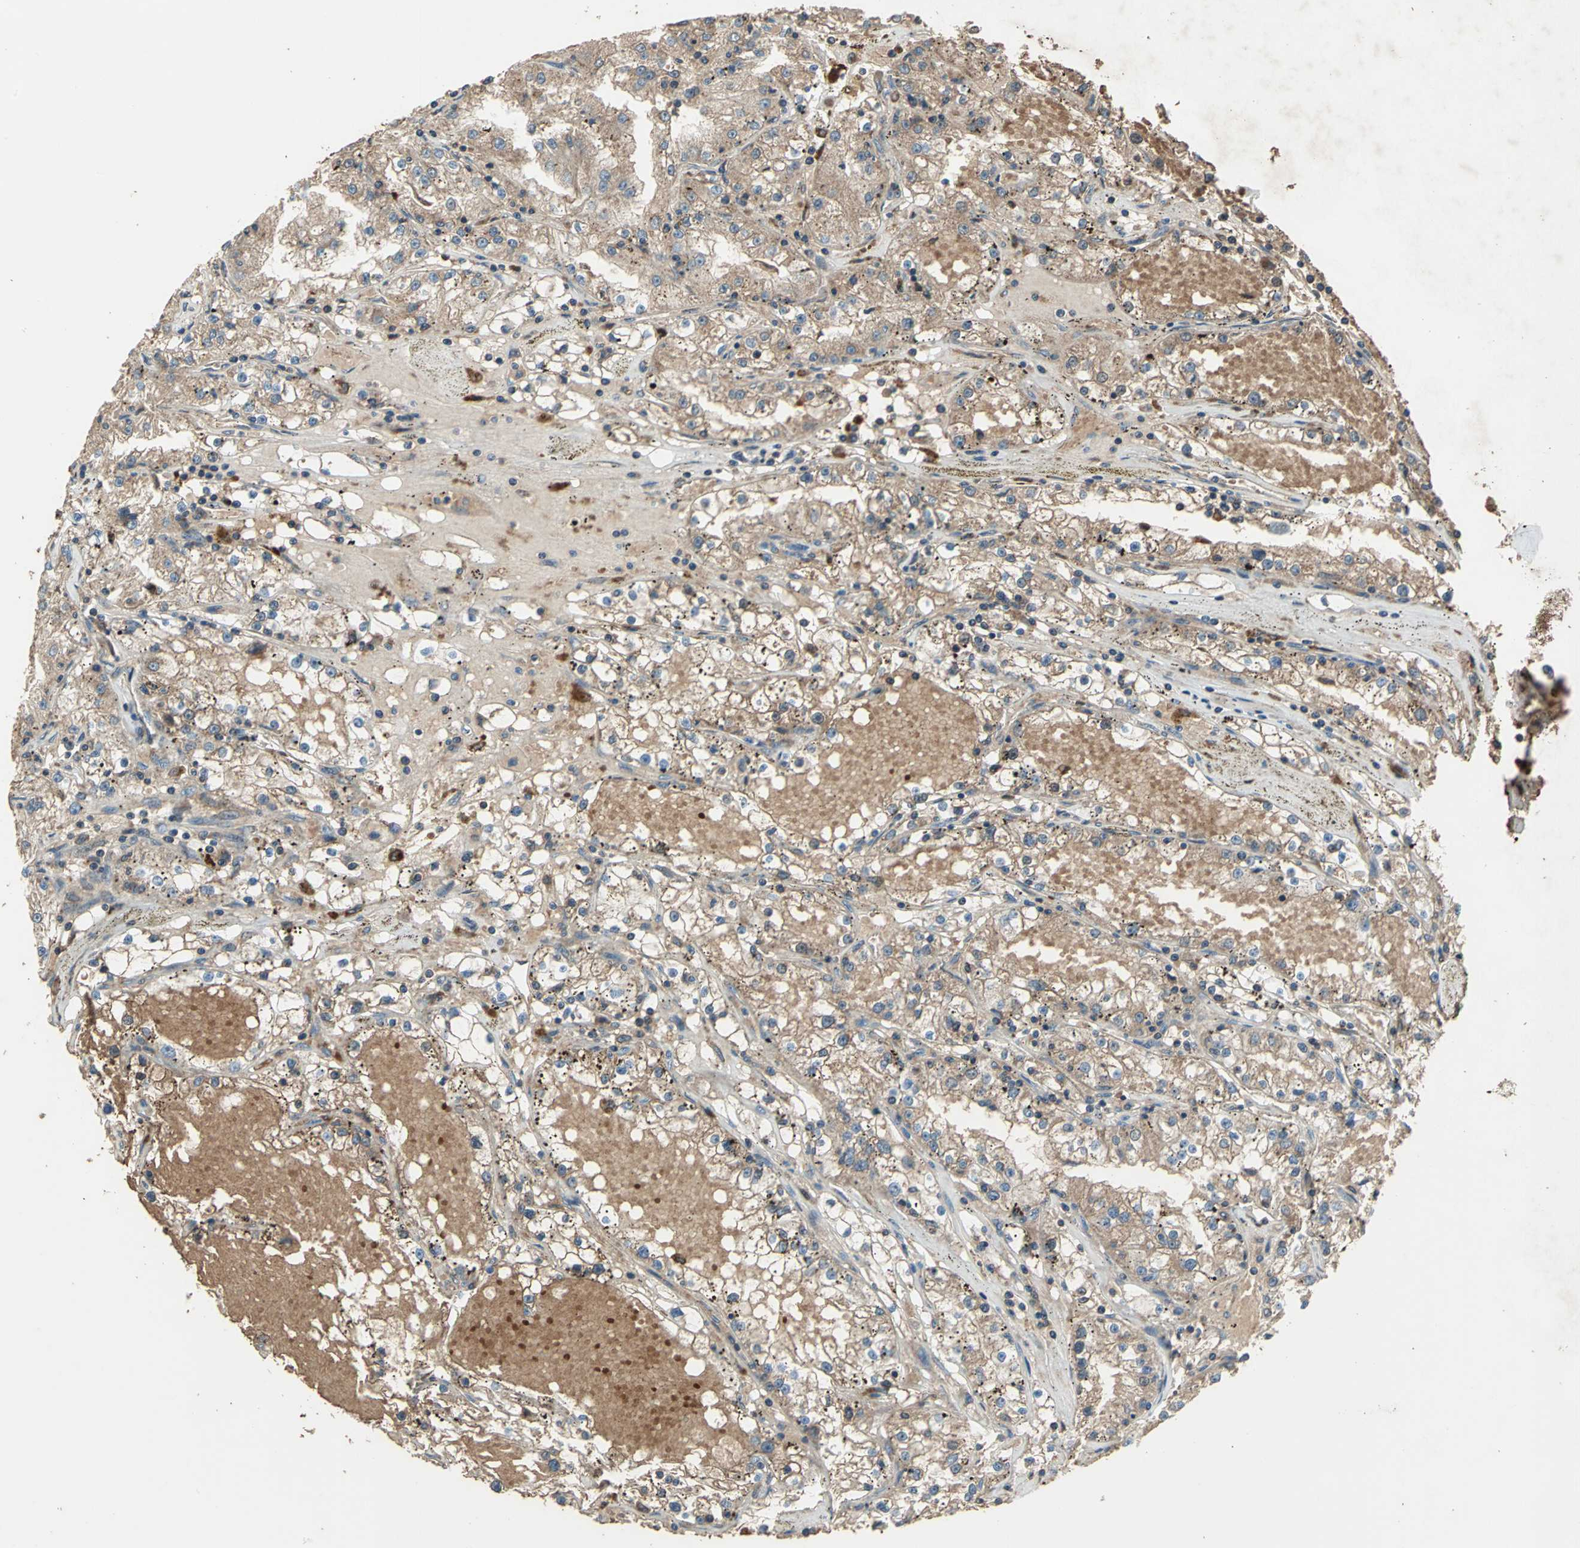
{"staining": {"intensity": "moderate", "quantity": ">75%", "location": "cytoplasmic/membranous"}, "tissue": "renal cancer", "cell_type": "Tumor cells", "image_type": "cancer", "snomed": [{"axis": "morphology", "description": "Adenocarcinoma, NOS"}, {"axis": "topography", "description": "Kidney"}], "caption": "The histopathology image exhibits a brown stain indicating the presence of a protein in the cytoplasmic/membranous of tumor cells in renal cancer (adenocarcinoma).", "gene": "POLRMT", "patient": {"sex": "male", "age": 56}}